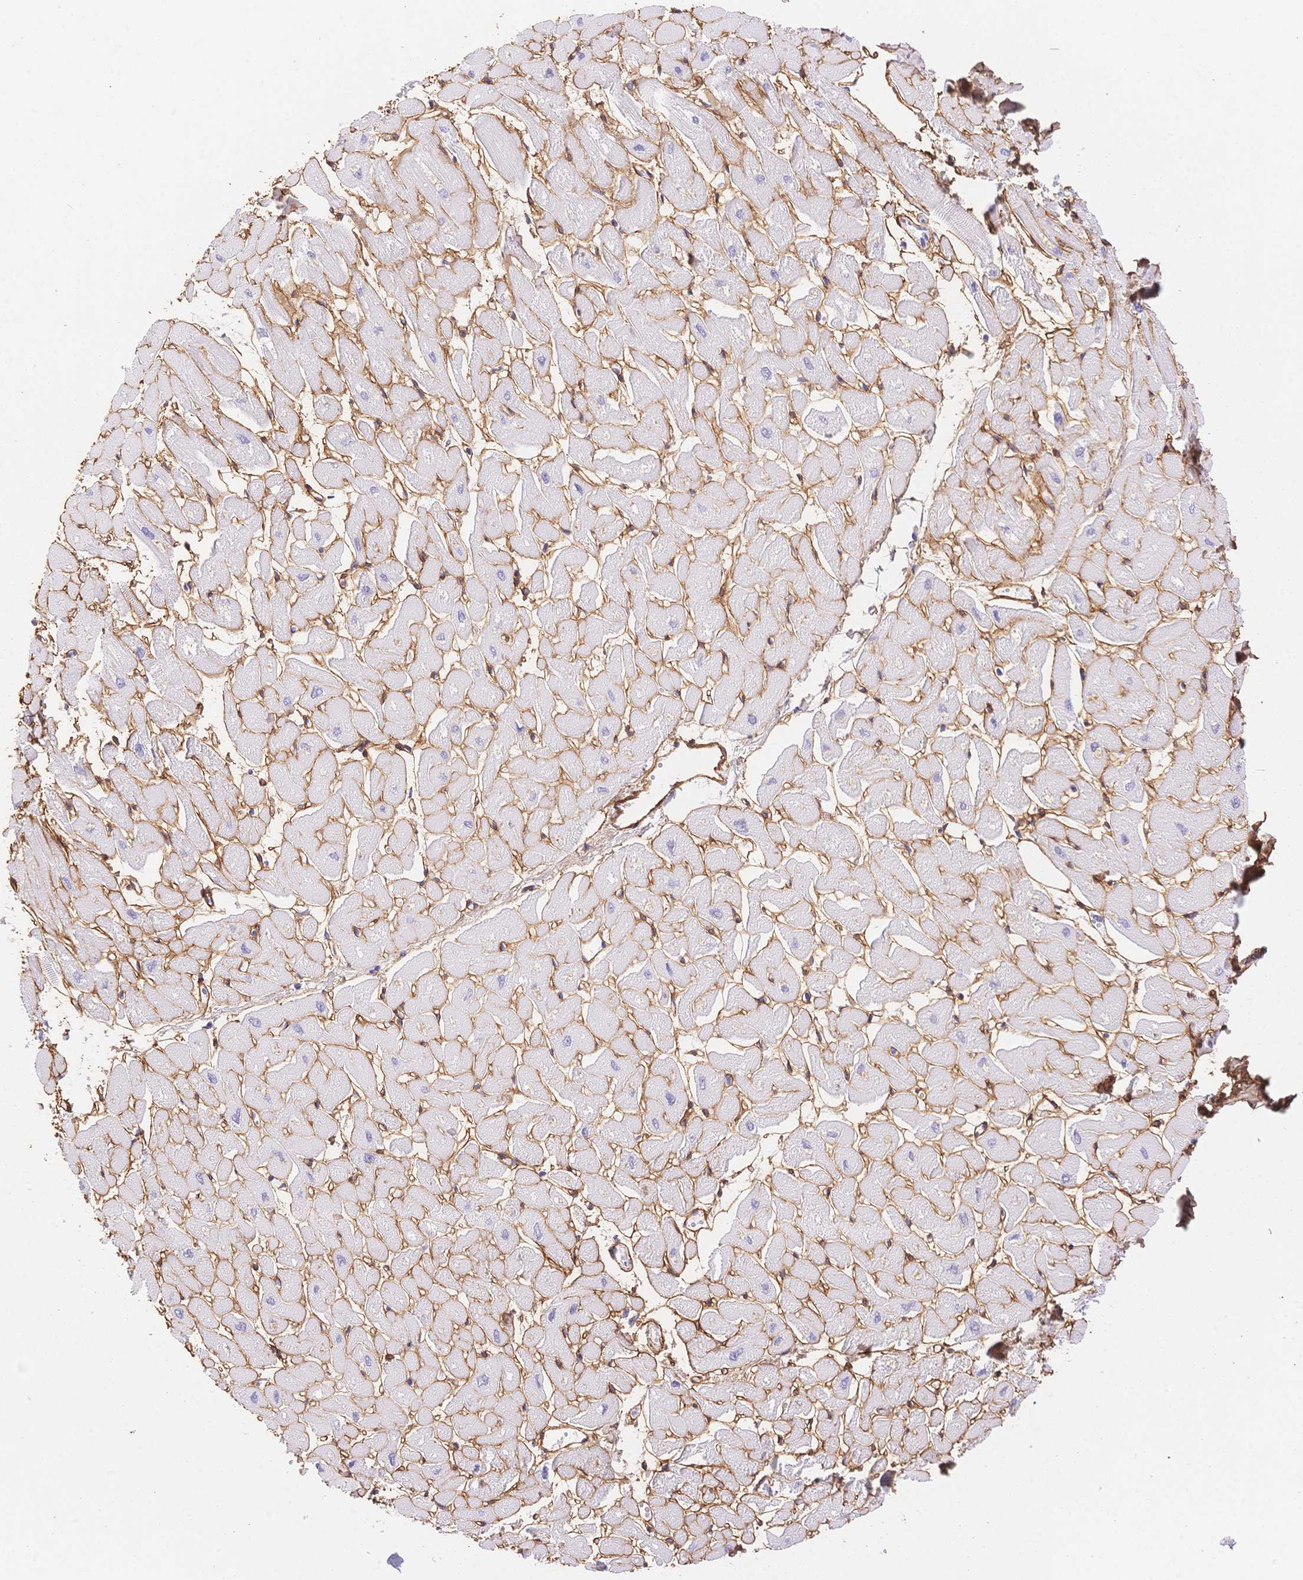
{"staining": {"intensity": "moderate", "quantity": "<25%", "location": "cytoplasmic/membranous"}, "tissue": "heart muscle", "cell_type": "Cardiomyocytes", "image_type": "normal", "snomed": [{"axis": "morphology", "description": "Normal tissue, NOS"}, {"axis": "topography", "description": "Heart"}], "caption": "DAB immunohistochemical staining of unremarkable heart muscle exhibits moderate cytoplasmic/membranous protein expression in about <25% of cardiomyocytes.", "gene": "PDZD2", "patient": {"sex": "male", "age": 57}}